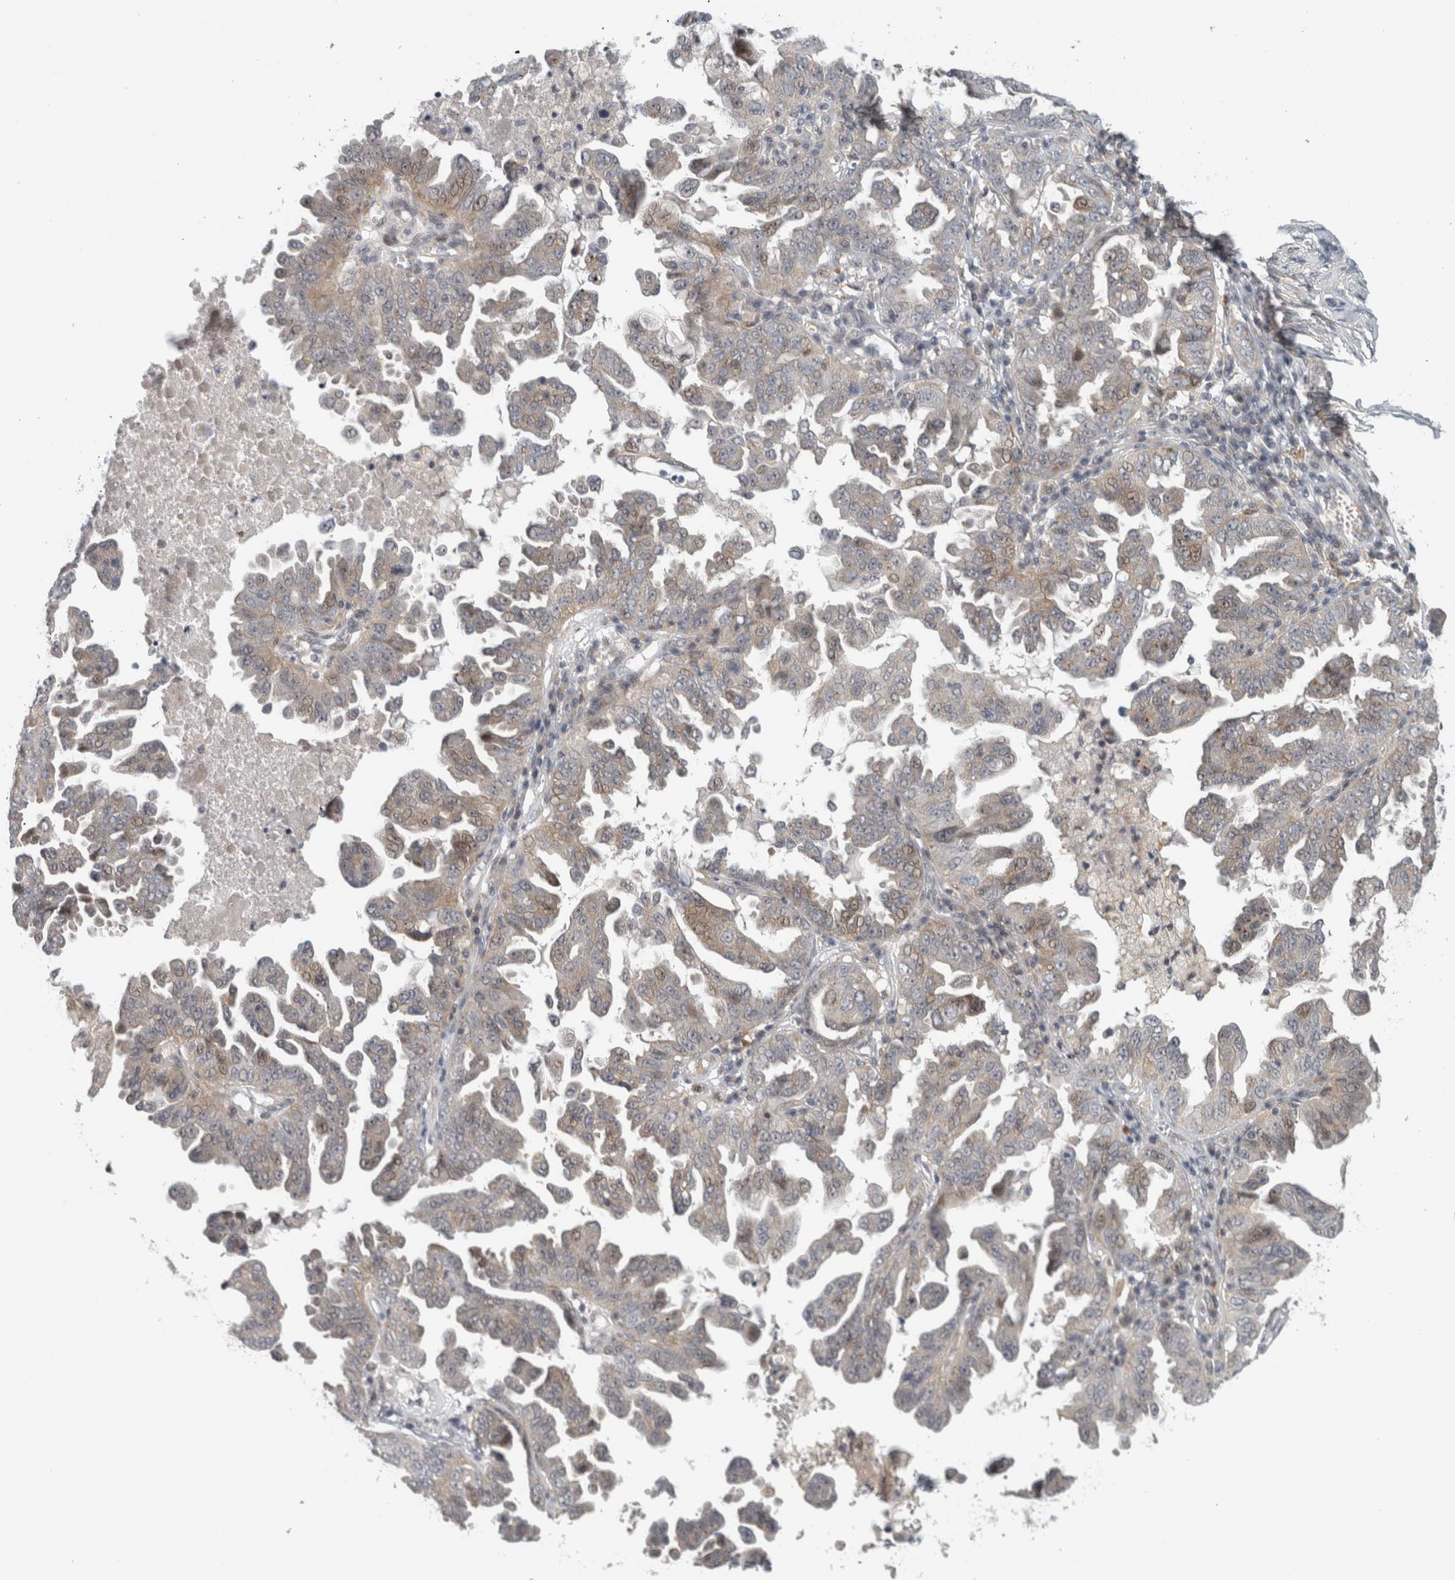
{"staining": {"intensity": "weak", "quantity": "<25%", "location": "cytoplasmic/membranous"}, "tissue": "ovarian cancer", "cell_type": "Tumor cells", "image_type": "cancer", "snomed": [{"axis": "morphology", "description": "Carcinoma, endometroid"}, {"axis": "topography", "description": "Ovary"}], "caption": "DAB (3,3'-diaminobenzidine) immunohistochemical staining of endometroid carcinoma (ovarian) exhibits no significant expression in tumor cells. Brightfield microscopy of IHC stained with DAB (3,3'-diaminobenzidine) (brown) and hematoxylin (blue), captured at high magnification.", "gene": "ZNF804B", "patient": {"sex": "female", "age": 62}}